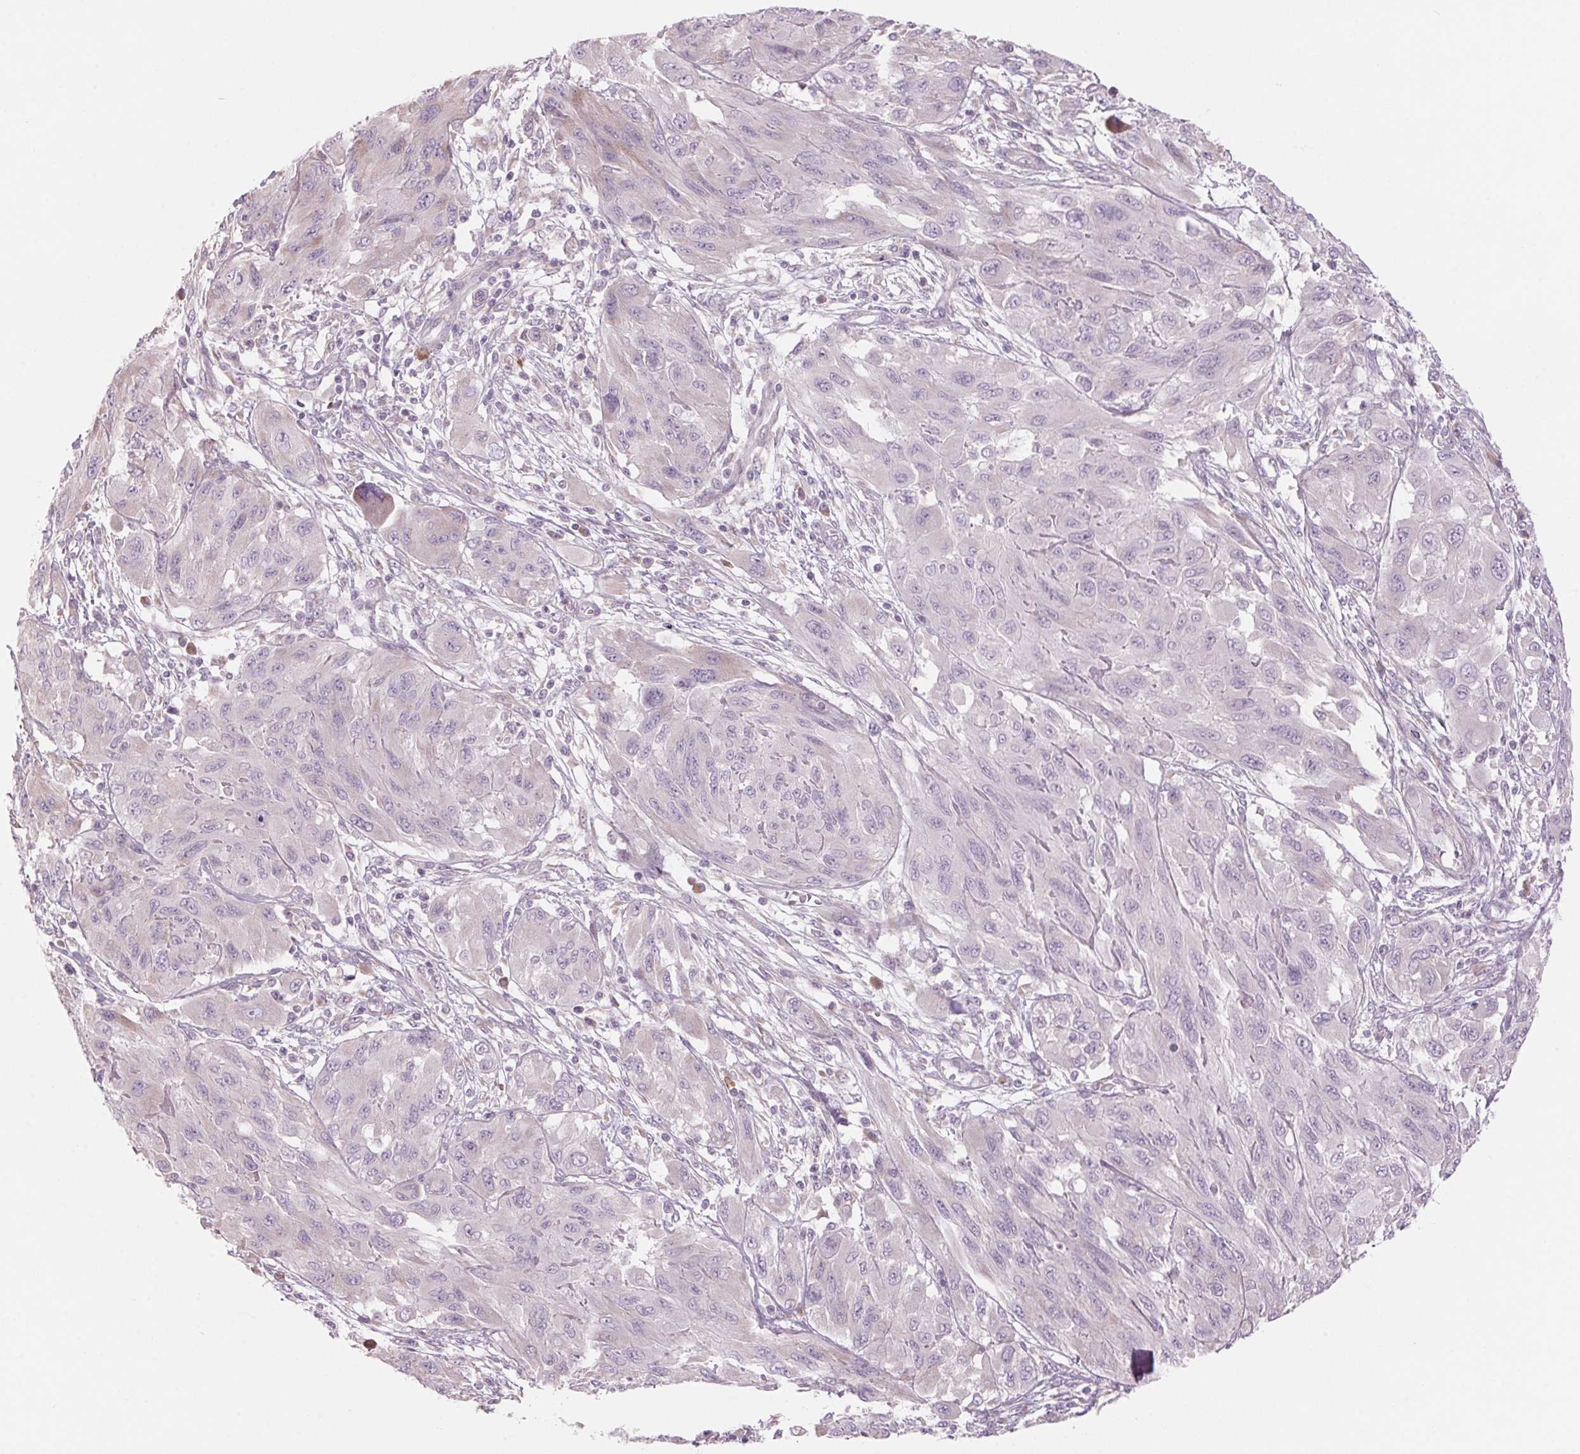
{"staining": {"intensity": "negative", "quantity": "none", "location": "none"}, "tissue": "melanoma", "cell_type": "Tumor cells", "image_type": "cancer", "snomed": [{"axis": "morphology", "description": "Malignant melanoma, NOS"}, {"axis": "topography", "description": "Skin"}], "caption": "A histopathology image of melanoma stained for a protein shows no brown staining in tumor cells. The staining was performed using DAB (3,3'-diaminobenzidine) to visualize the protein expression in brown, while the nuclei were stained in blue with hematoxylin (Magnification: 20x).", "gene": "GNMT", "patient": {"sex": "female", "age": 91}}